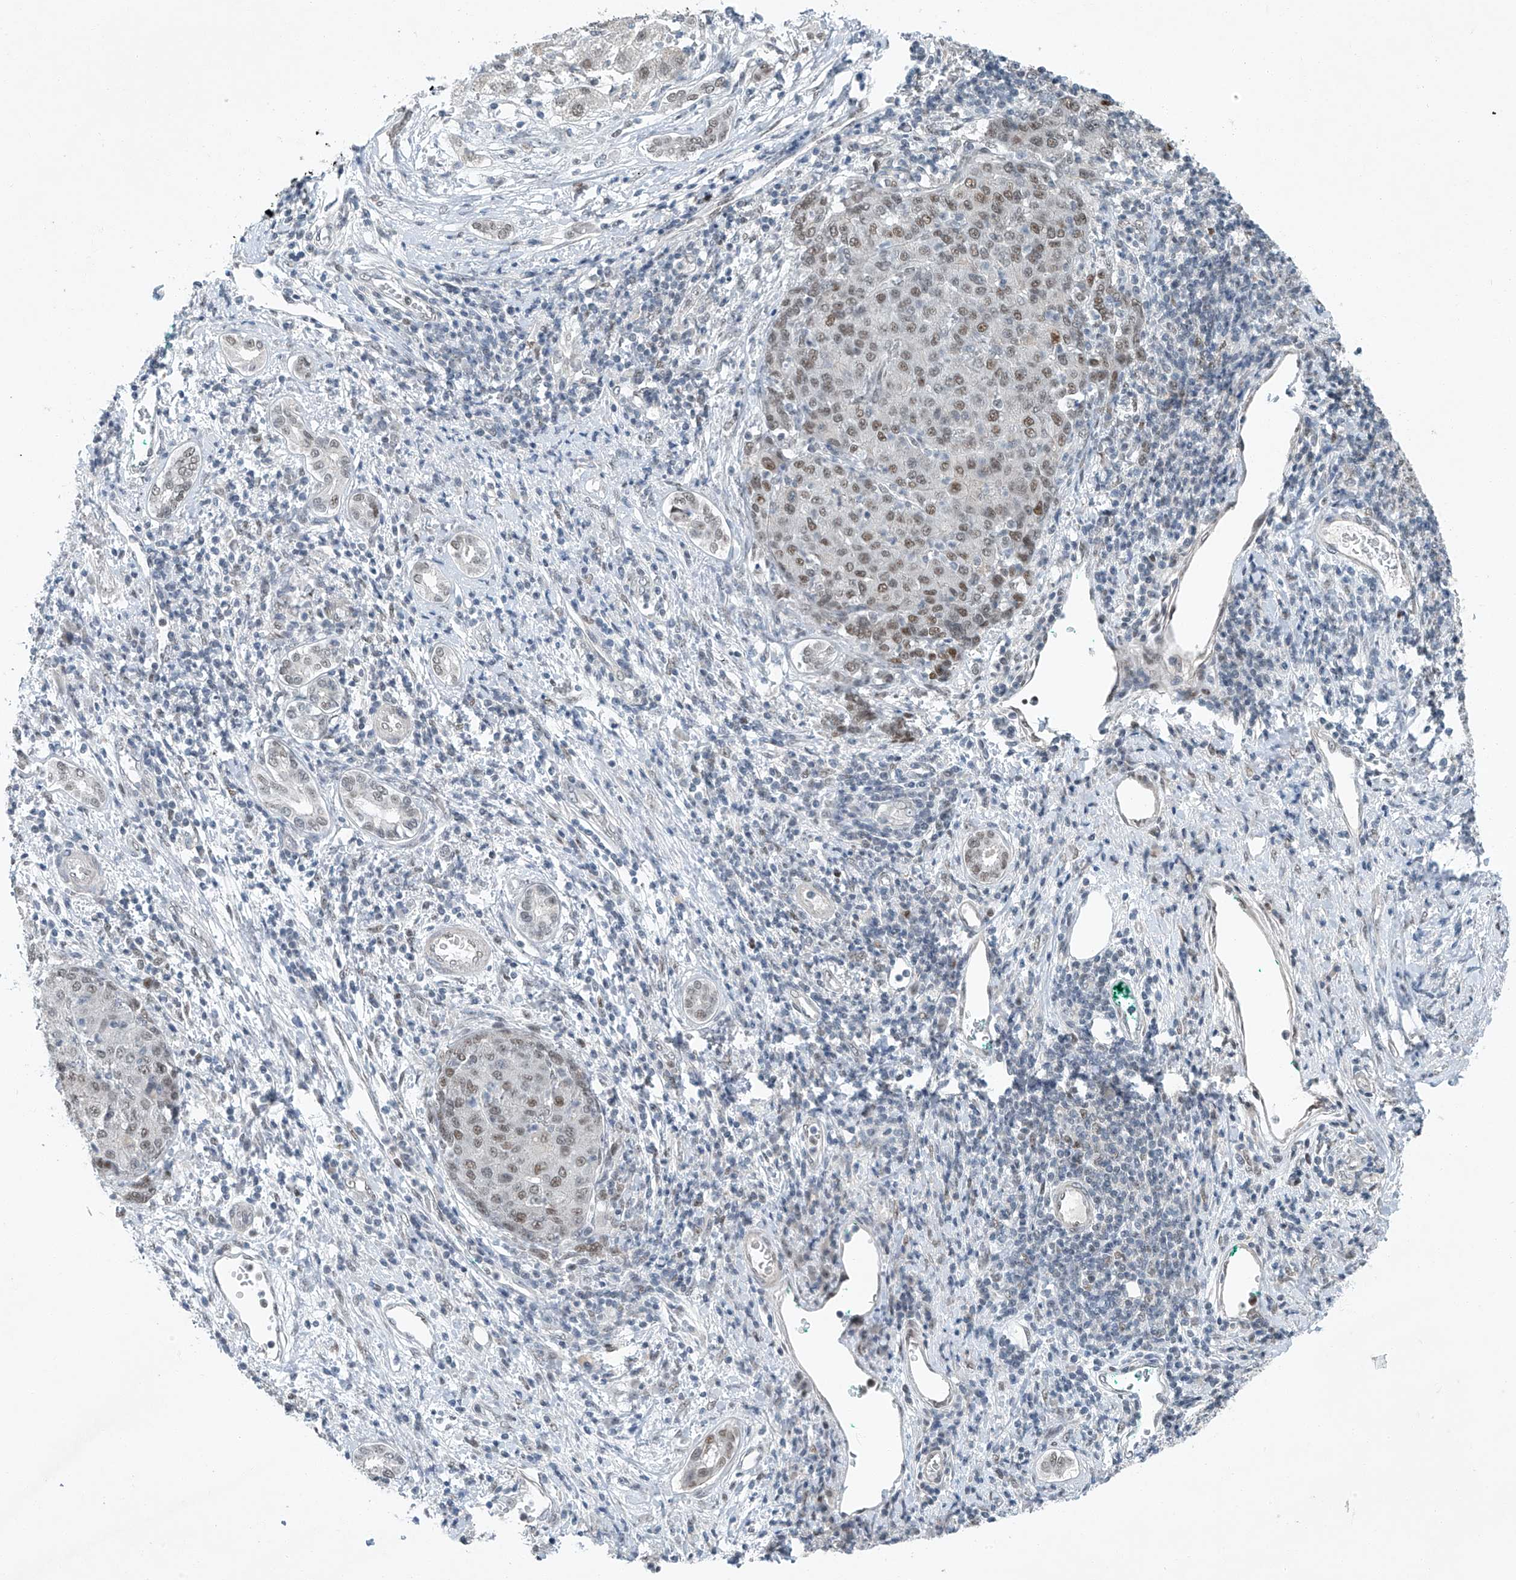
{"staining": {"intensity": "moderate", "quantity": ">75%", "location": "nuclear"}, "tissue": "liver cancer", "cell_type": "Tumor cells", "image_type": "cancer", "snomed": [{"axis": "morphology", "description": "Carcinoma, Hepatocellular, NOS"}, {"axis": "topography", "description": "Liver"}], "caption": "Hepatocellular carcinoma (liver) was stained to show a protein in brown. There is medium levels of moderate nuclear expression in about >75% of tumor cells.", "gene": "TAF8", "patient": {"sex": "male", "age": 65}}